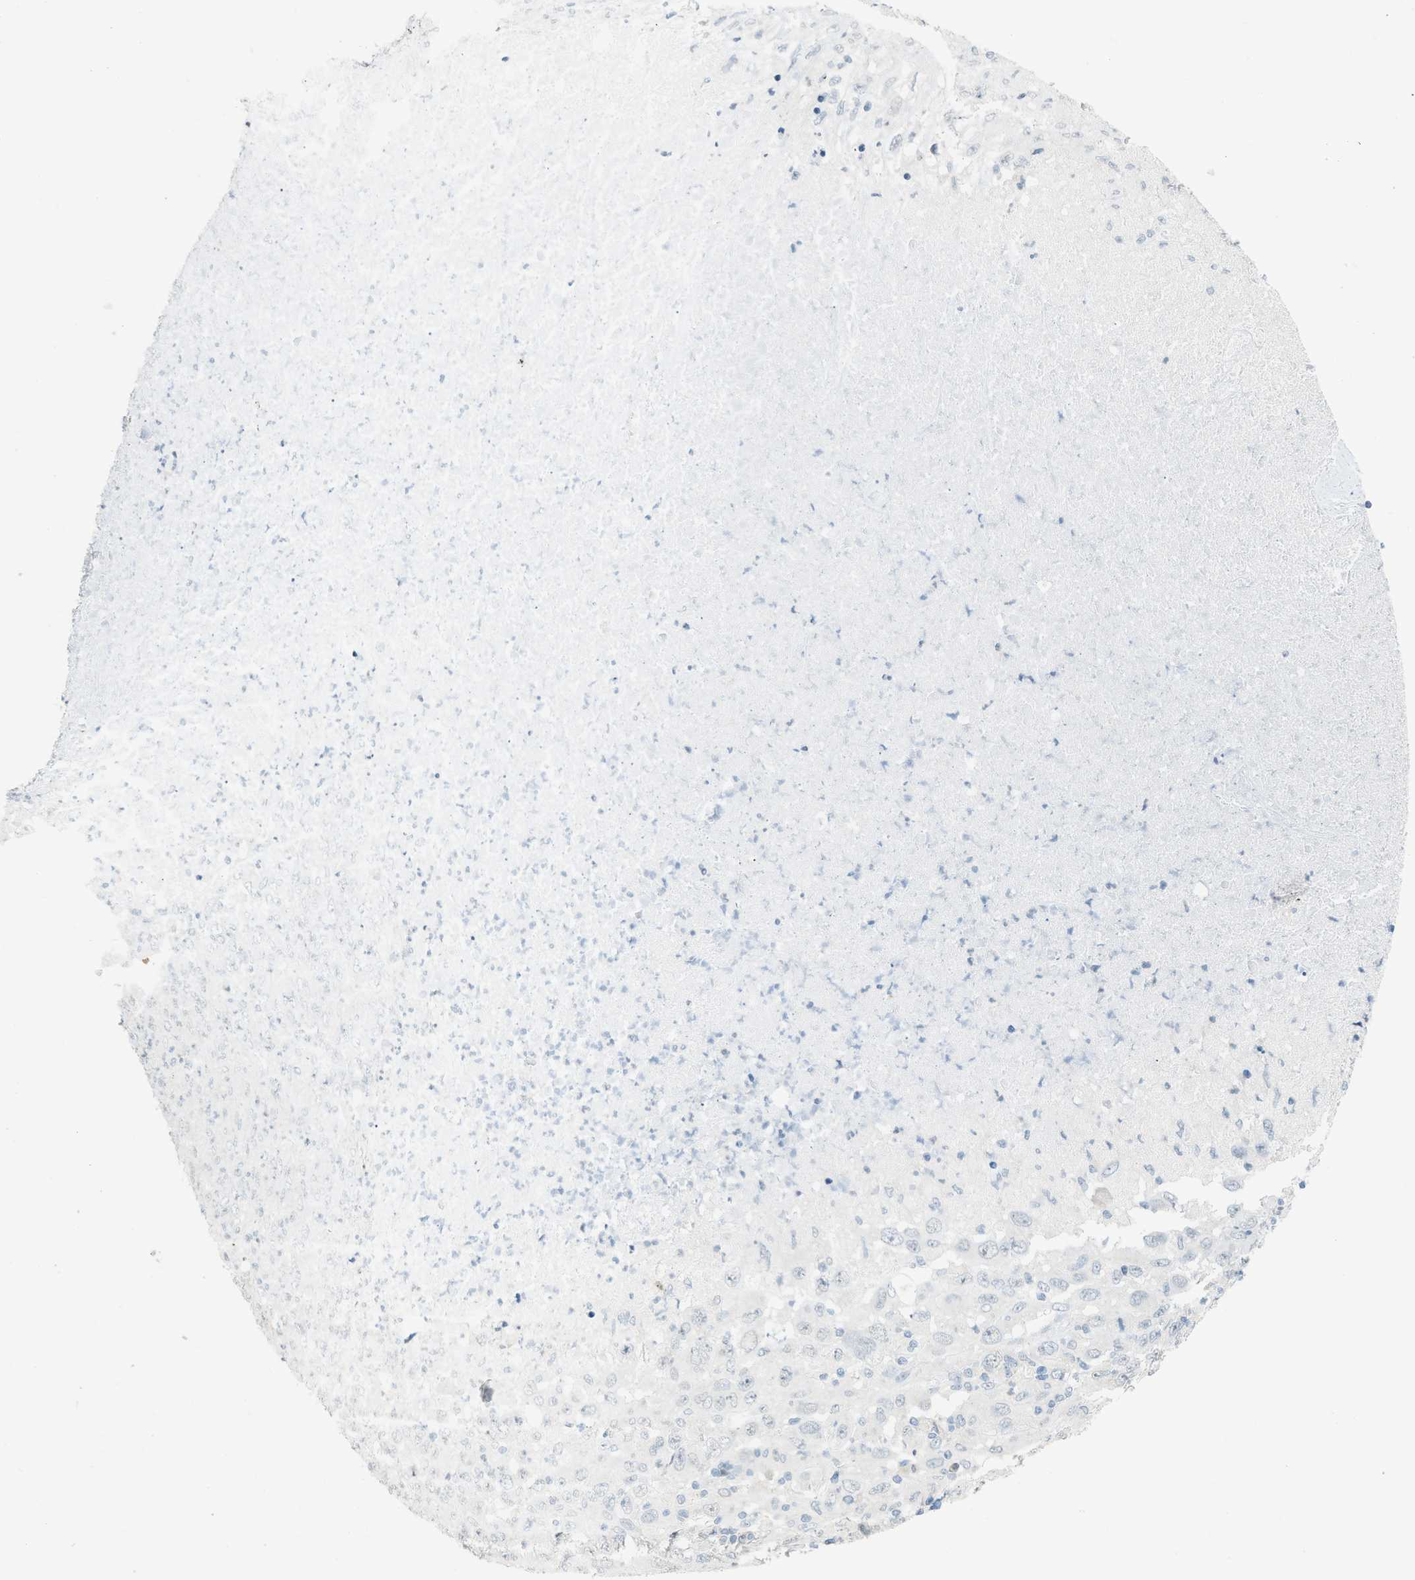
{"staining": {"intensity": "negative", "quantity": "none", "location": "none"}, "tissue": "melanoma", "cell_type": "Tumor cells", "image_type": "cancer", "snomed": [{"axis": "morphology", "description": "Malignant melanoma, Metastatic site"}, {"axis": "topography", "description": "Skin"}], "caption": "This is an immunohistochemistry (IHC) image of human malignant melanoma (metastatic site). There is no staining in tumor cells.", "gene": "TXNDC2", "patient": {"sex": "female", "age": 56}}